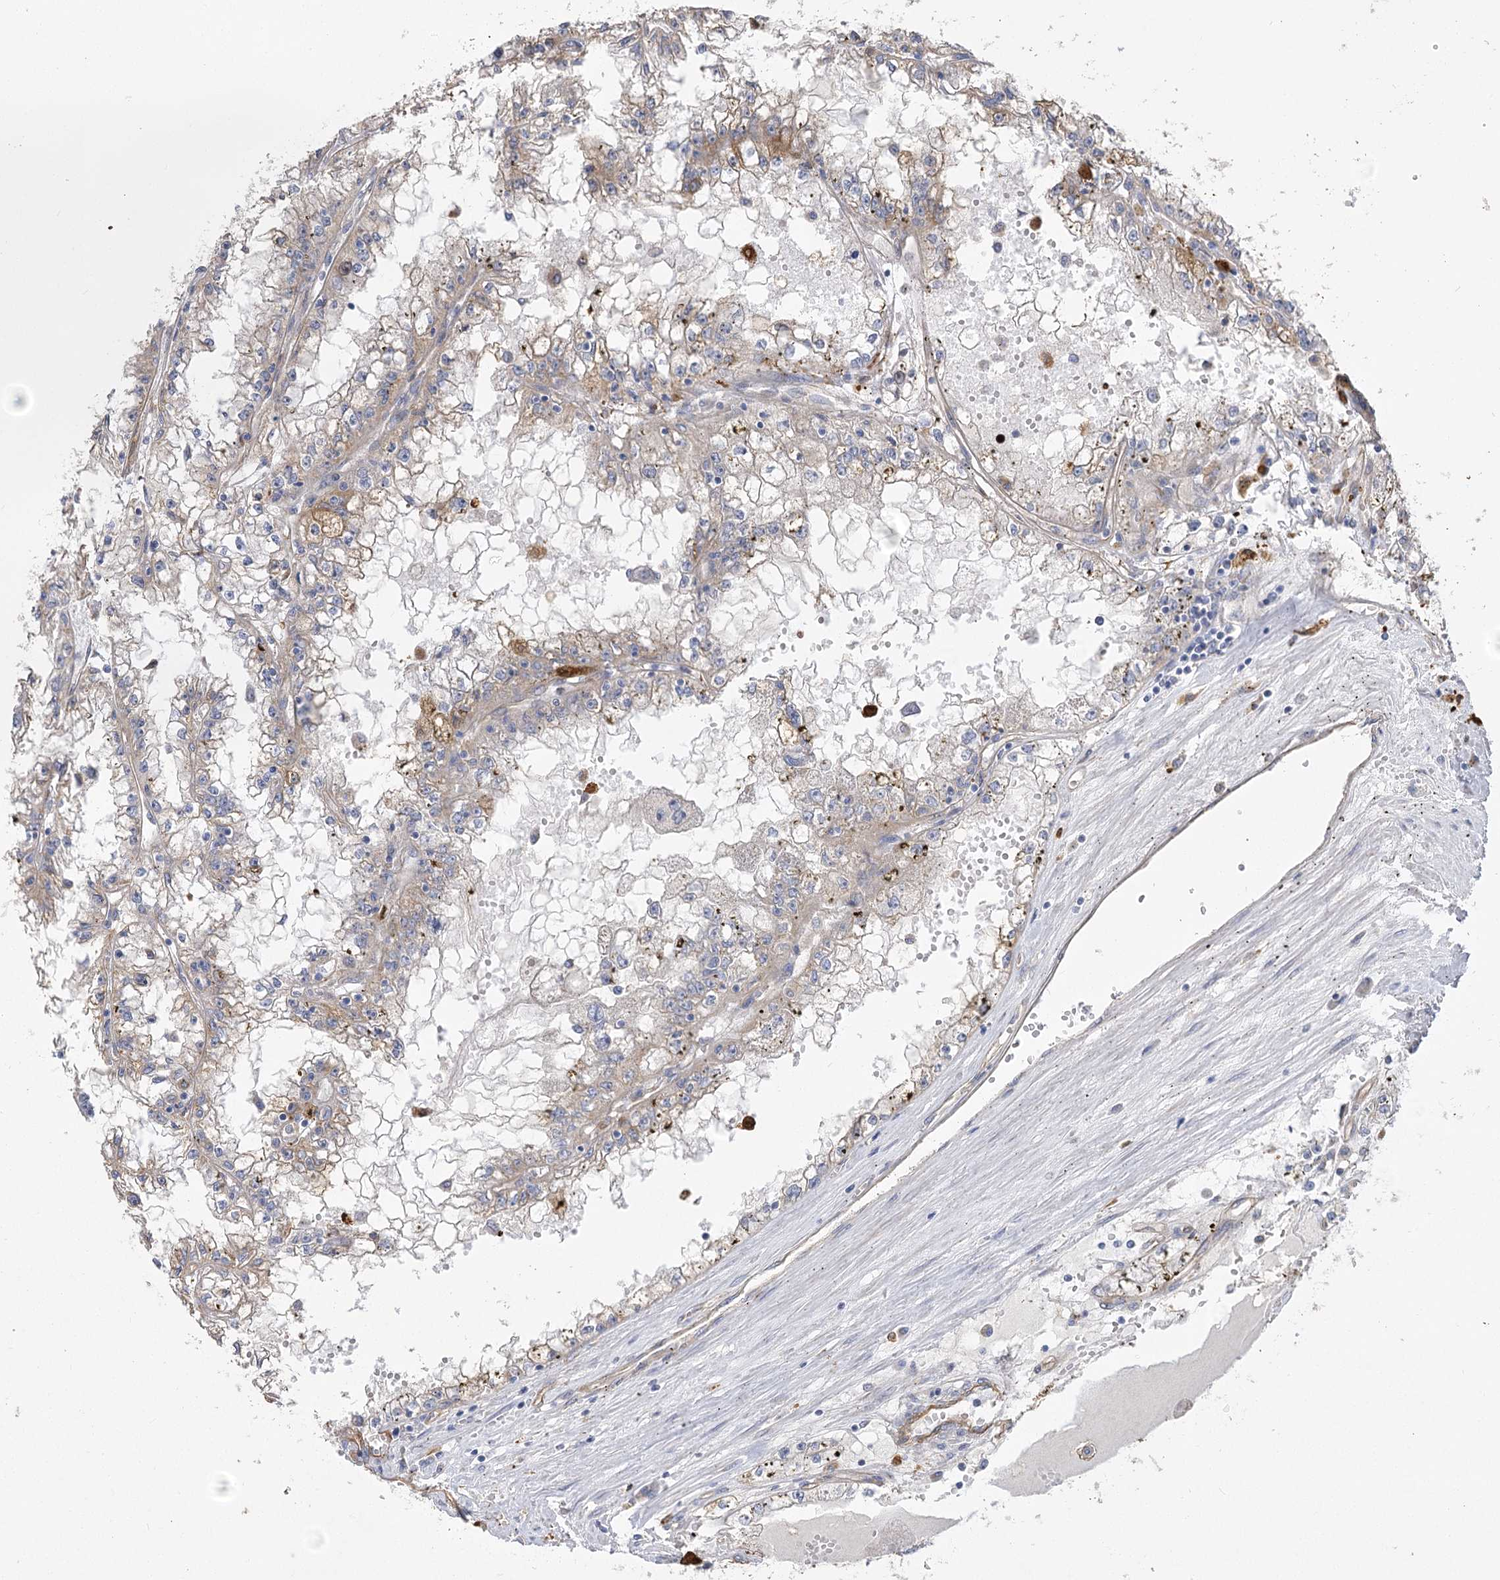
{"staining": {"intensity": "weak", "quantity": "<25%", "location": "cytoplasmic/membranous"}, "tissue": "renal cancer", "cell_type": "Tumor cells", "image_type": "cancer", "snomed": [{"axis": "morphology", "description": "Adenocarcinoma, NOS"}, {"axis": "topography", "description": "Kidney"}], "caption": "Immunohistochemistry image of renal cancer (adenocarcinoma) stained for a protein (brown), which exhibits no positivity in tumor cells.", "gene": "RMDN2", "patient": {"sex": "male", "age": 56}}